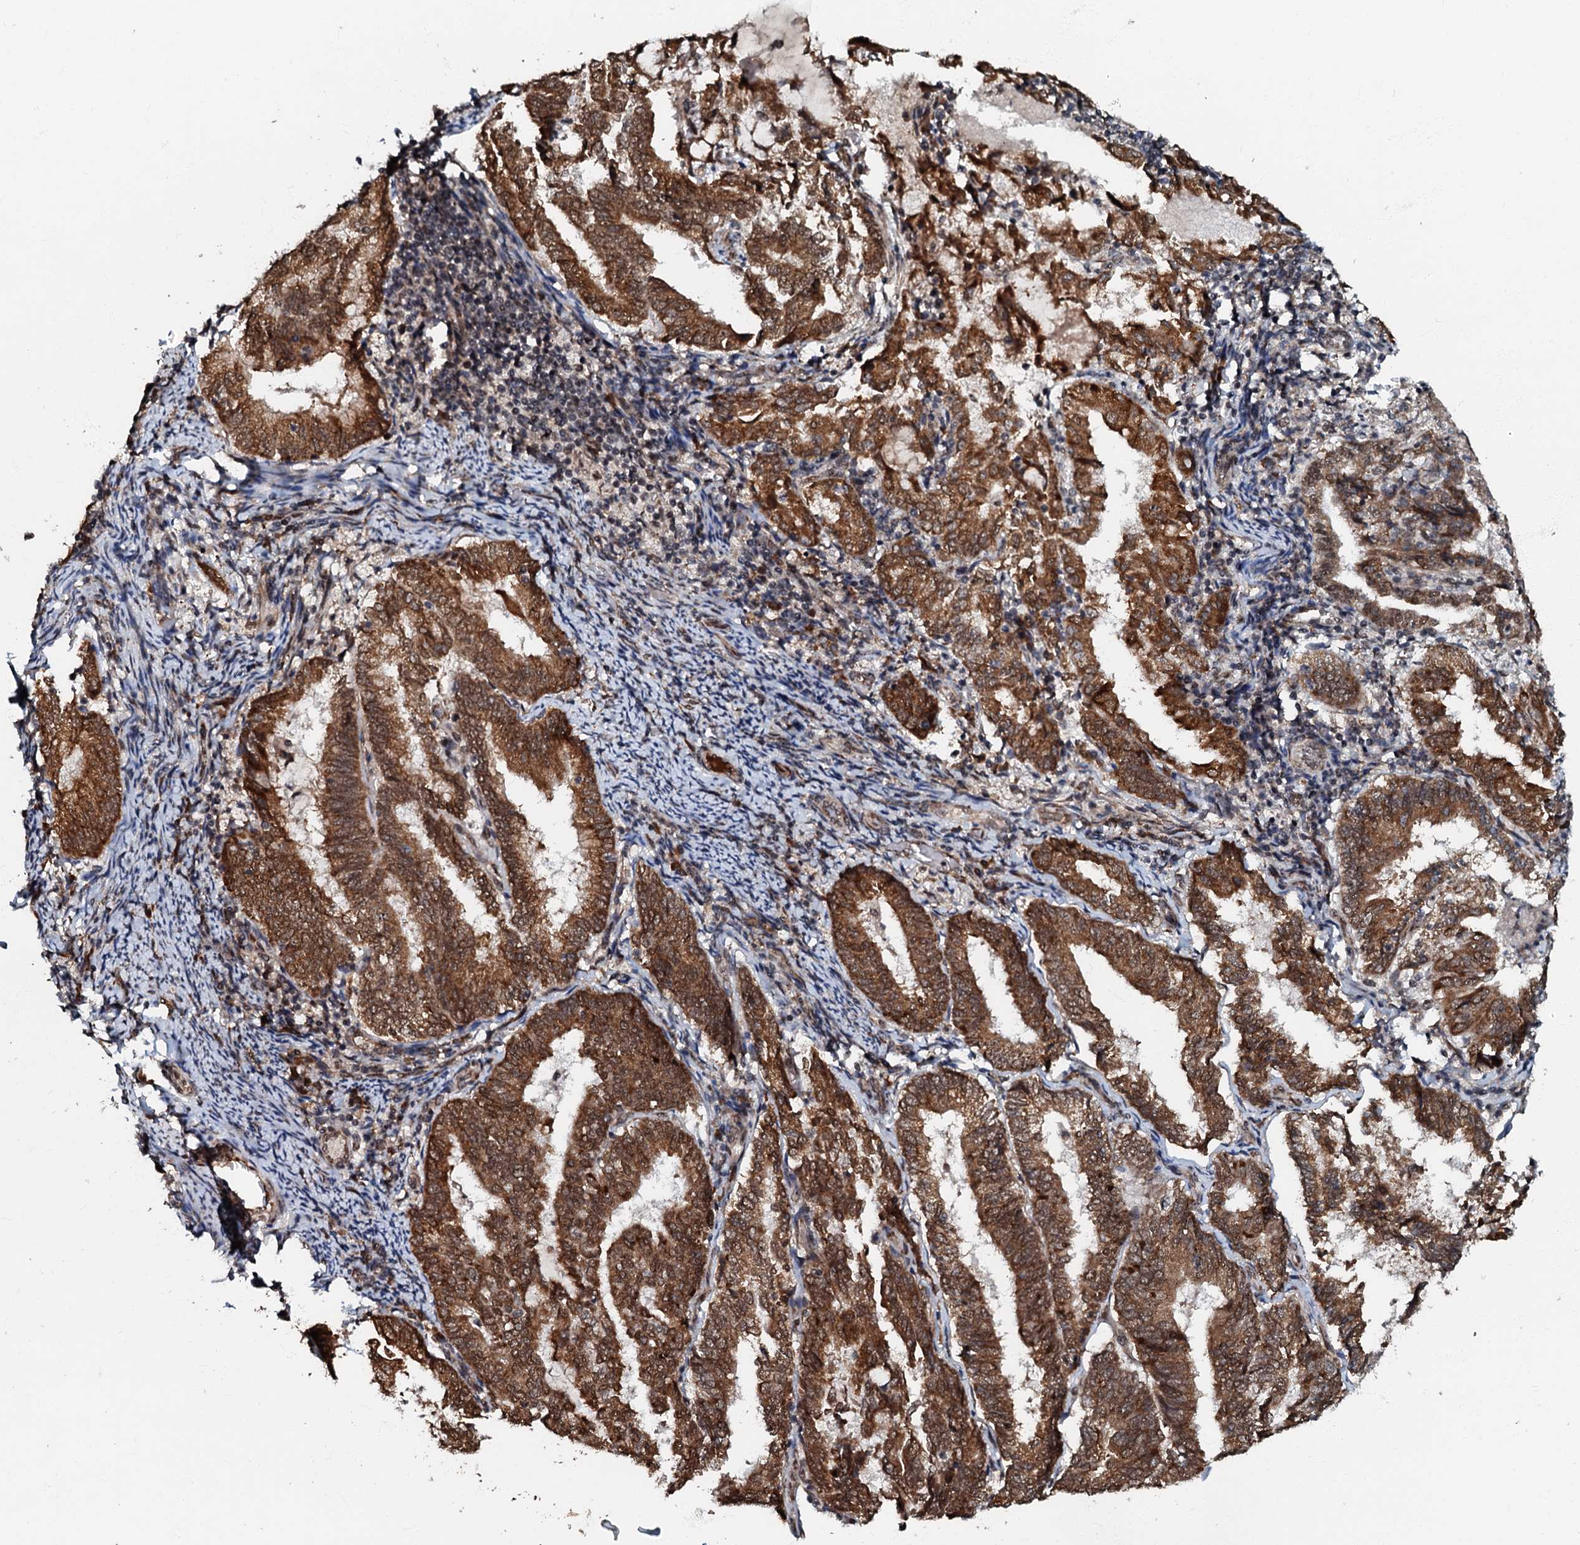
{"staining": {"intensity": "strong", "quantity": ">75%", "location": "cytoplasmic/membranous,nuclear"}, "tissue": "endometrial cancer", "cell_type": "Tumor cells", "image_type": "cancer", "snomed": [{"axis": "morphology", "description": "Adenocarcinoma, NOS"}, {"axis": "topography", "description": "Endometrium"}], "caption": "IHC (DAB (3,3'-diaminobenzidine)) staining of adenocarcinoma (endometrial) reveals strong cytoplasmic/membranous and nuclear protein expression in approximately >75% of tumor cells. (IHC, brightfield microscopy, high magnification).", "gene": "C18orf32", "patient": {"sex": "female", "age": 80}}